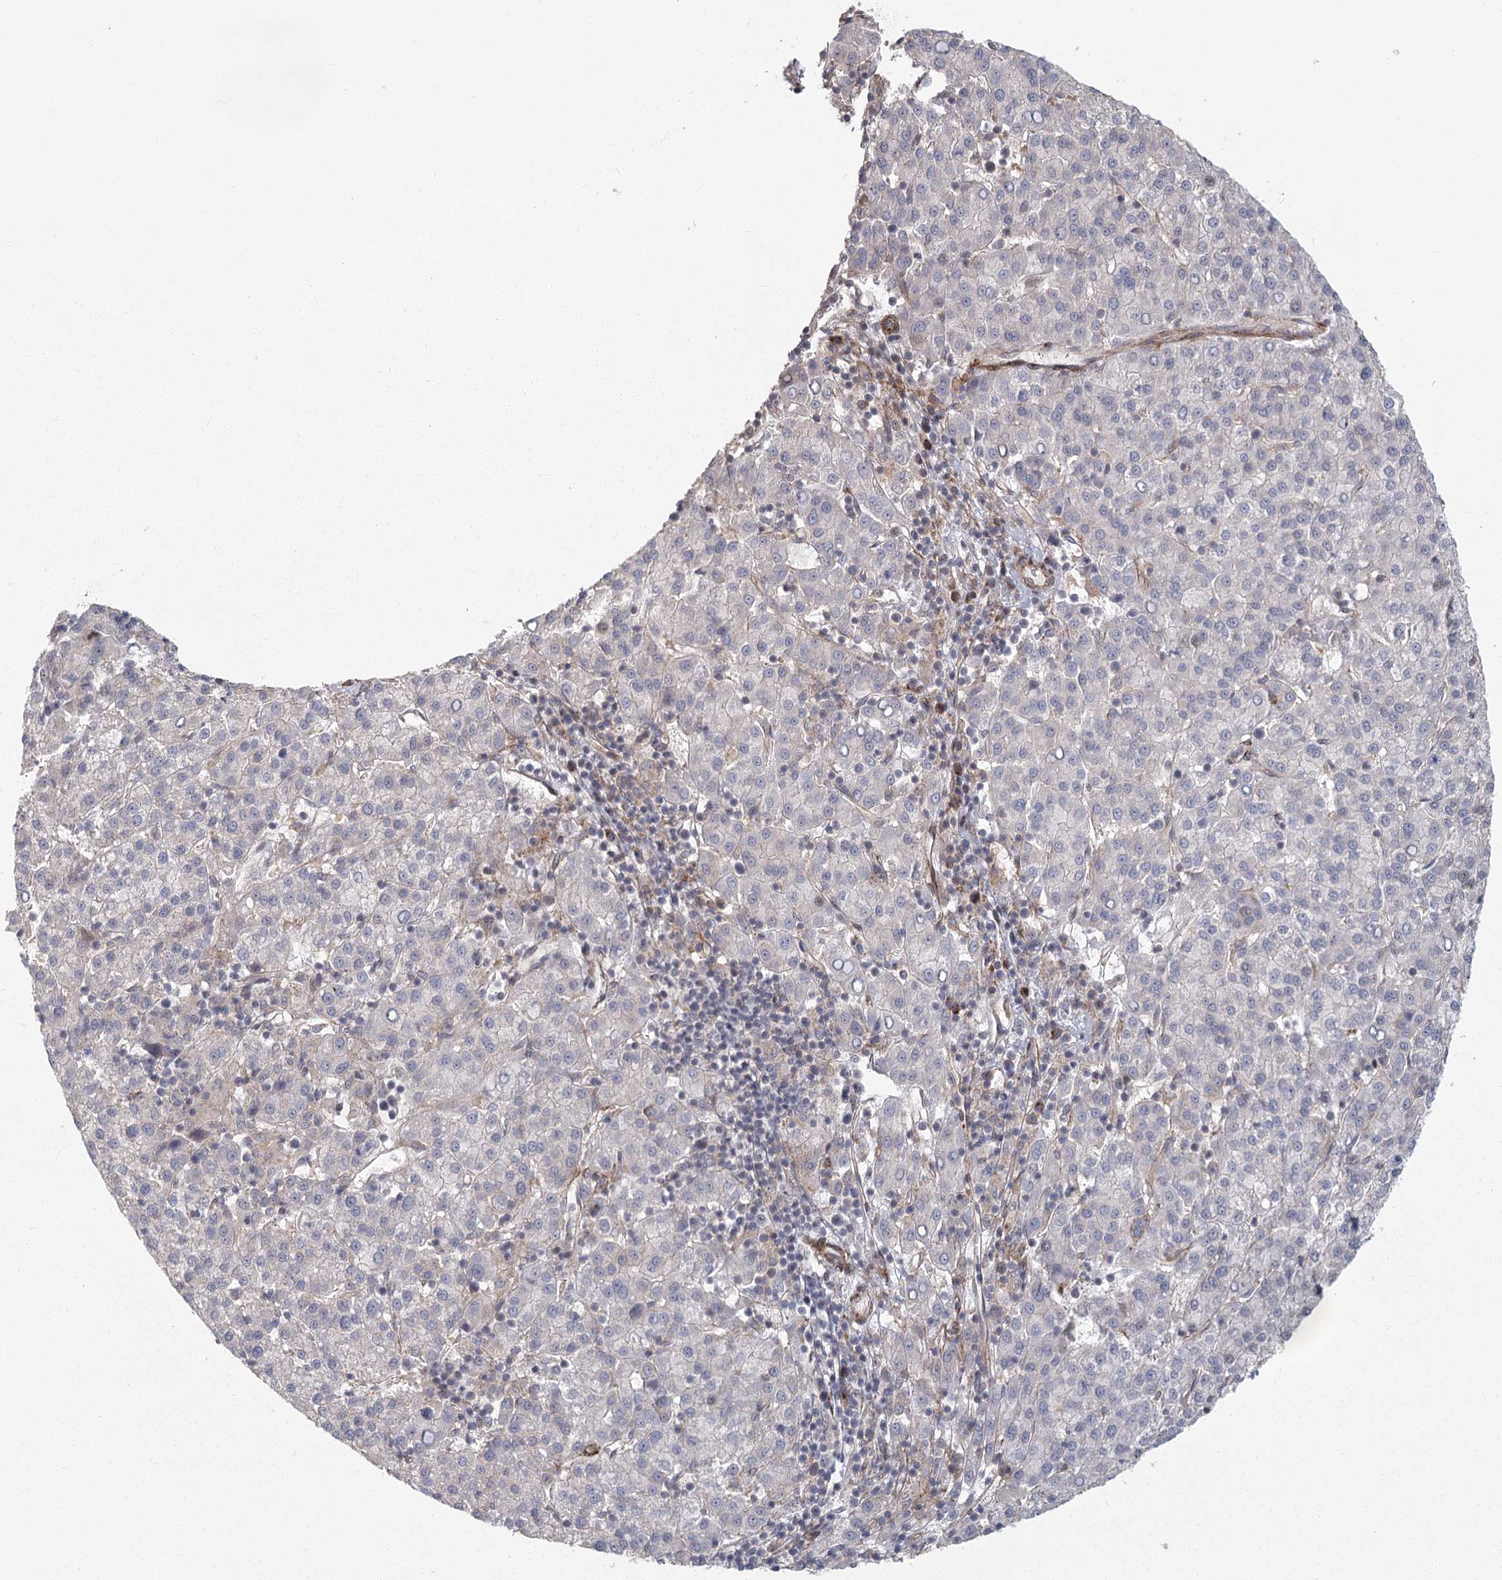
{"staining": {"intensity": "moderate", "quantity": "<25%", "location": "nuclear"}, "tissue": "liver cancer", "cell_type": "Tumor cells", "image_type": "cancer", "snomed": [{"axis": "morphology", "description": "Carcinoma, Hepatocellular, NOS"}, {"axis": "topography", "description": "Liver"}], "caption": "Liver hepatocellular carcinoma tissue shows moderate nuclear expression in approximately <25% of tumor cells, visualized by immunohistochemistry.", "gene": "PARM1", "patient": {"sex": "female", "age": 58}}